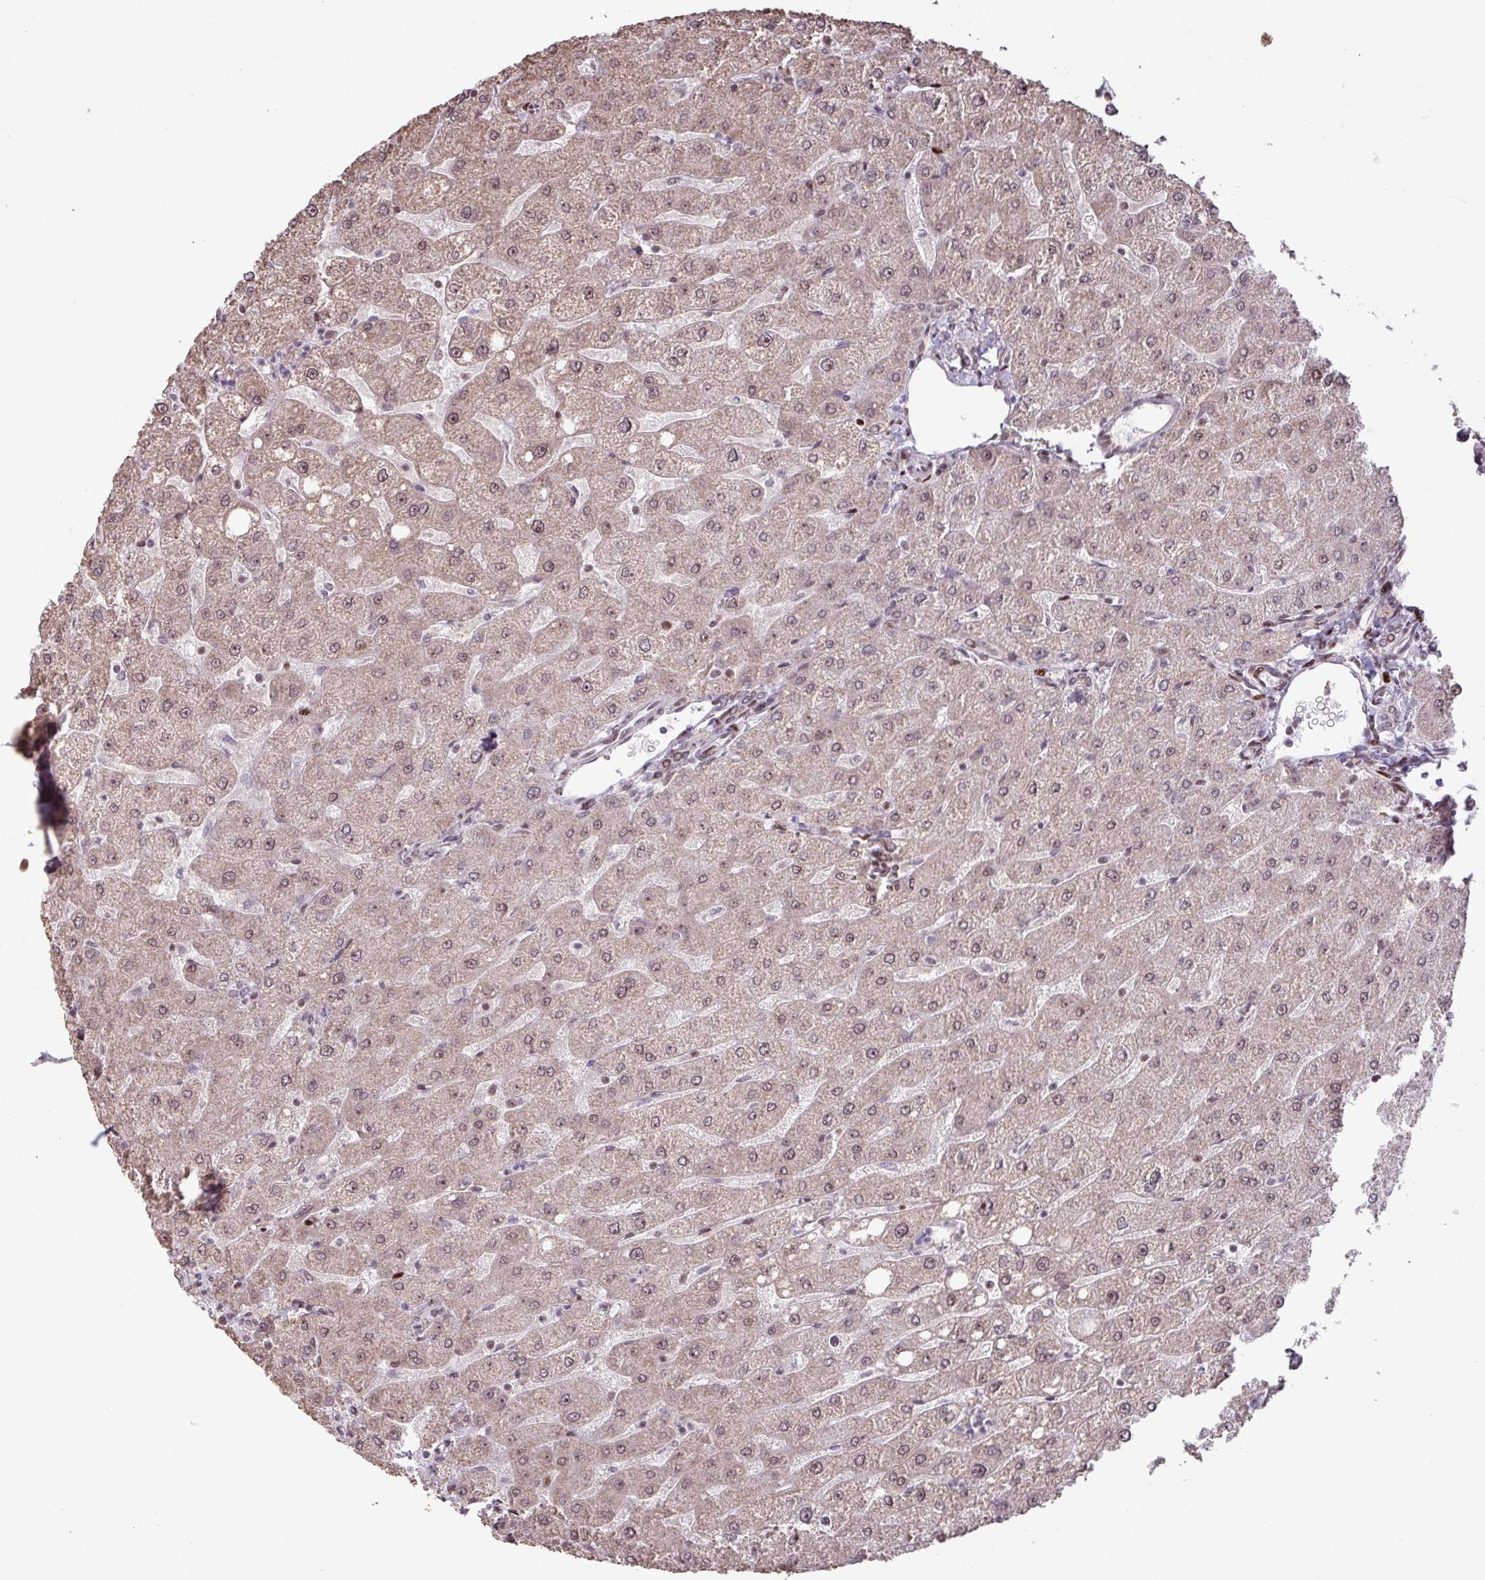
{"staining": {"intensity": "weak", "quantity": "<25%", "location": "nuclear"}, "tissue": "liver", "cell_type": "Cholangiocytes", "image_type": "normal", "snomed": [{"axis": "morphology", "description": "Normal tissue, NOS"}, {"axis": "topography", "description": "Liver"}], "caption": "DAB (3,3'-diaminobenzidine) immunohistochemical staining of unremarkable liver shows no significant staining in cholangiocytes.", "gene": "ZNF709", "patient": {"sex": "male", "age": 67}}